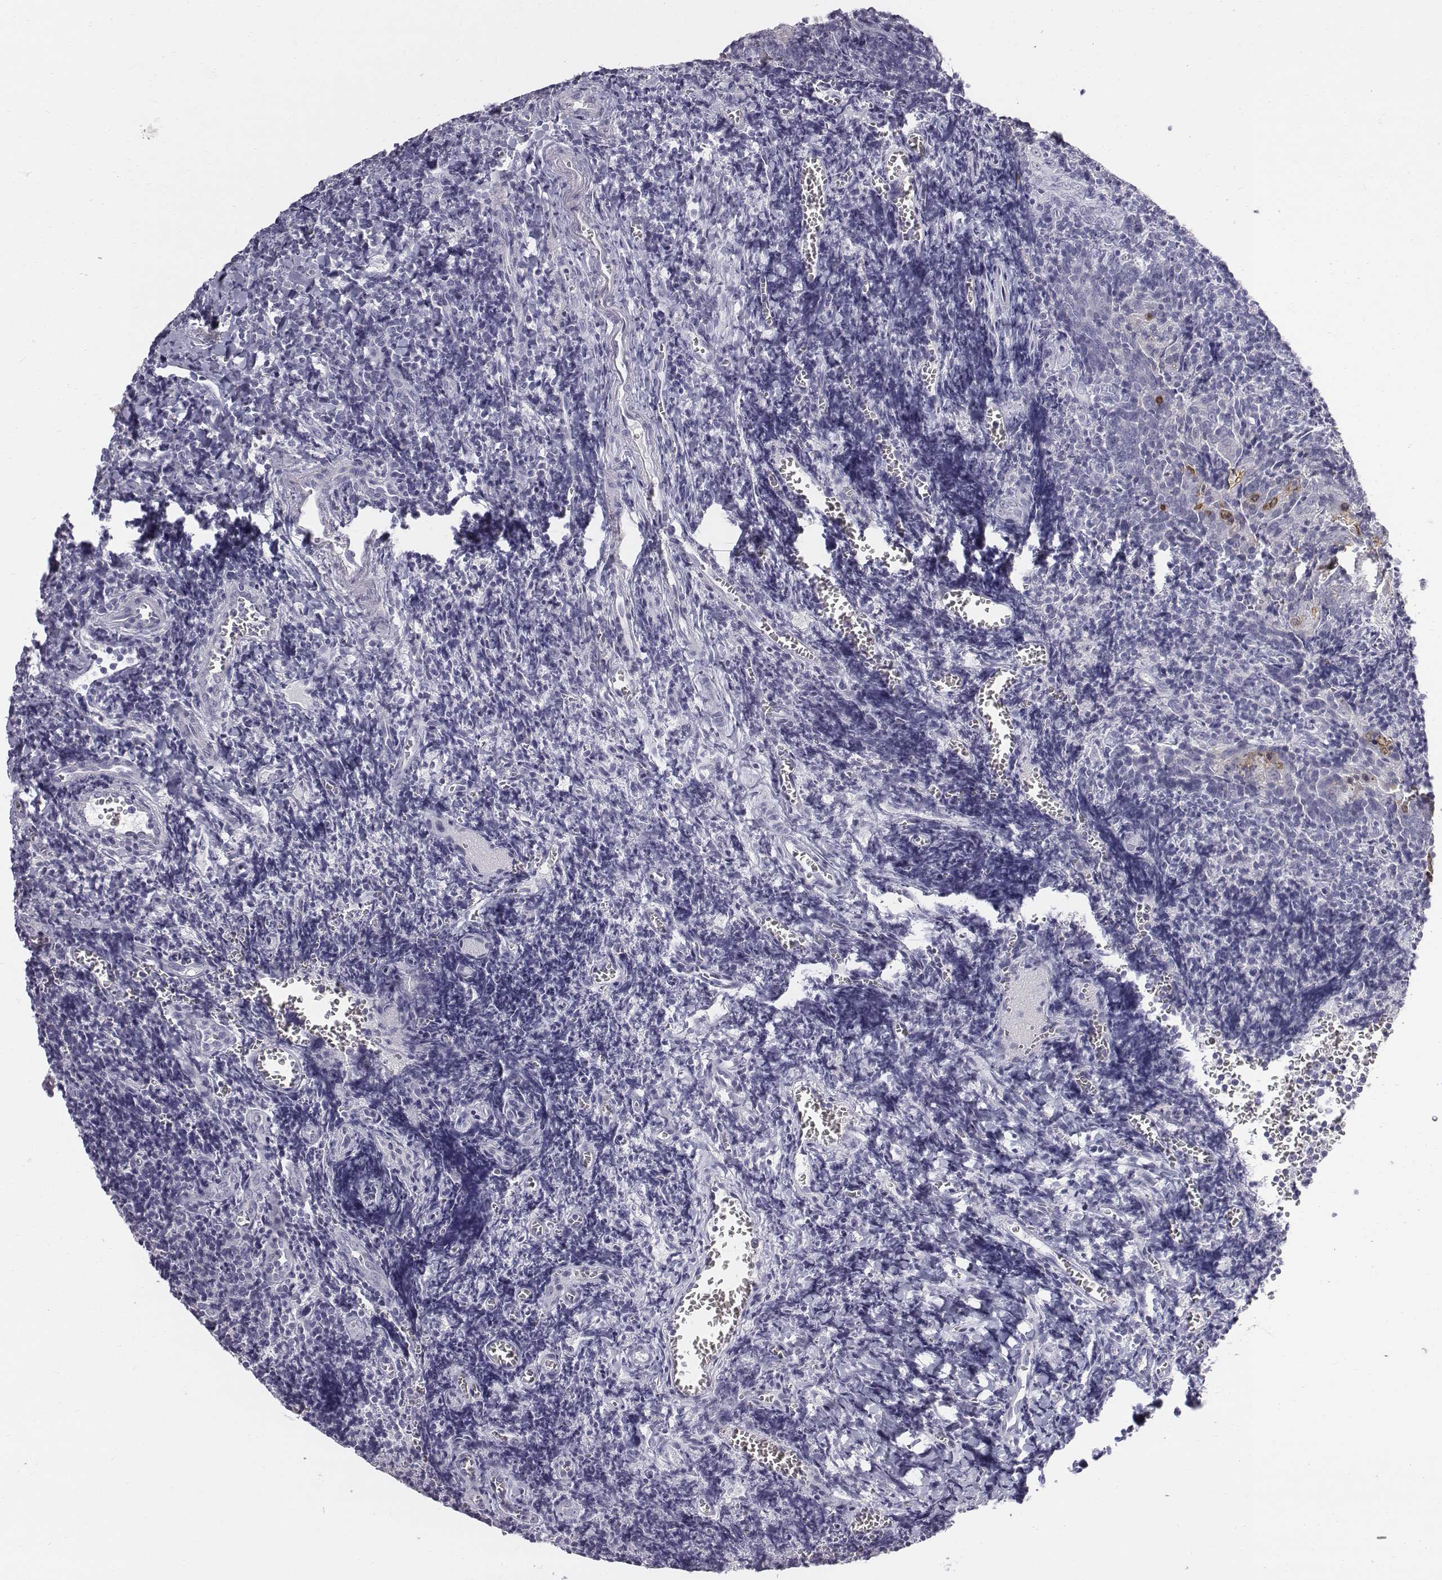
{"staining": {"intensity": "negative", "quantity": "none", "location": "none"}, "tissue": "tonsil", "cell_type": "Germinal center cells", "image_type": "normal", "snomed": [{"axis": "morphology", "description": "Normal tissue, NOS"}, {"axis": "morphology", "description": "Inflammation, NOS"}, {"axis": "topography", "description": "Tonsil"}], "caption": "DAB (3,3'-diaminobenzidine) immunohistochemical staining of benign human tonsil exhibits no significant expression in germinal center cells.", "gene": "C6orf58", "patient": {"sex": "female", "age": 31}}